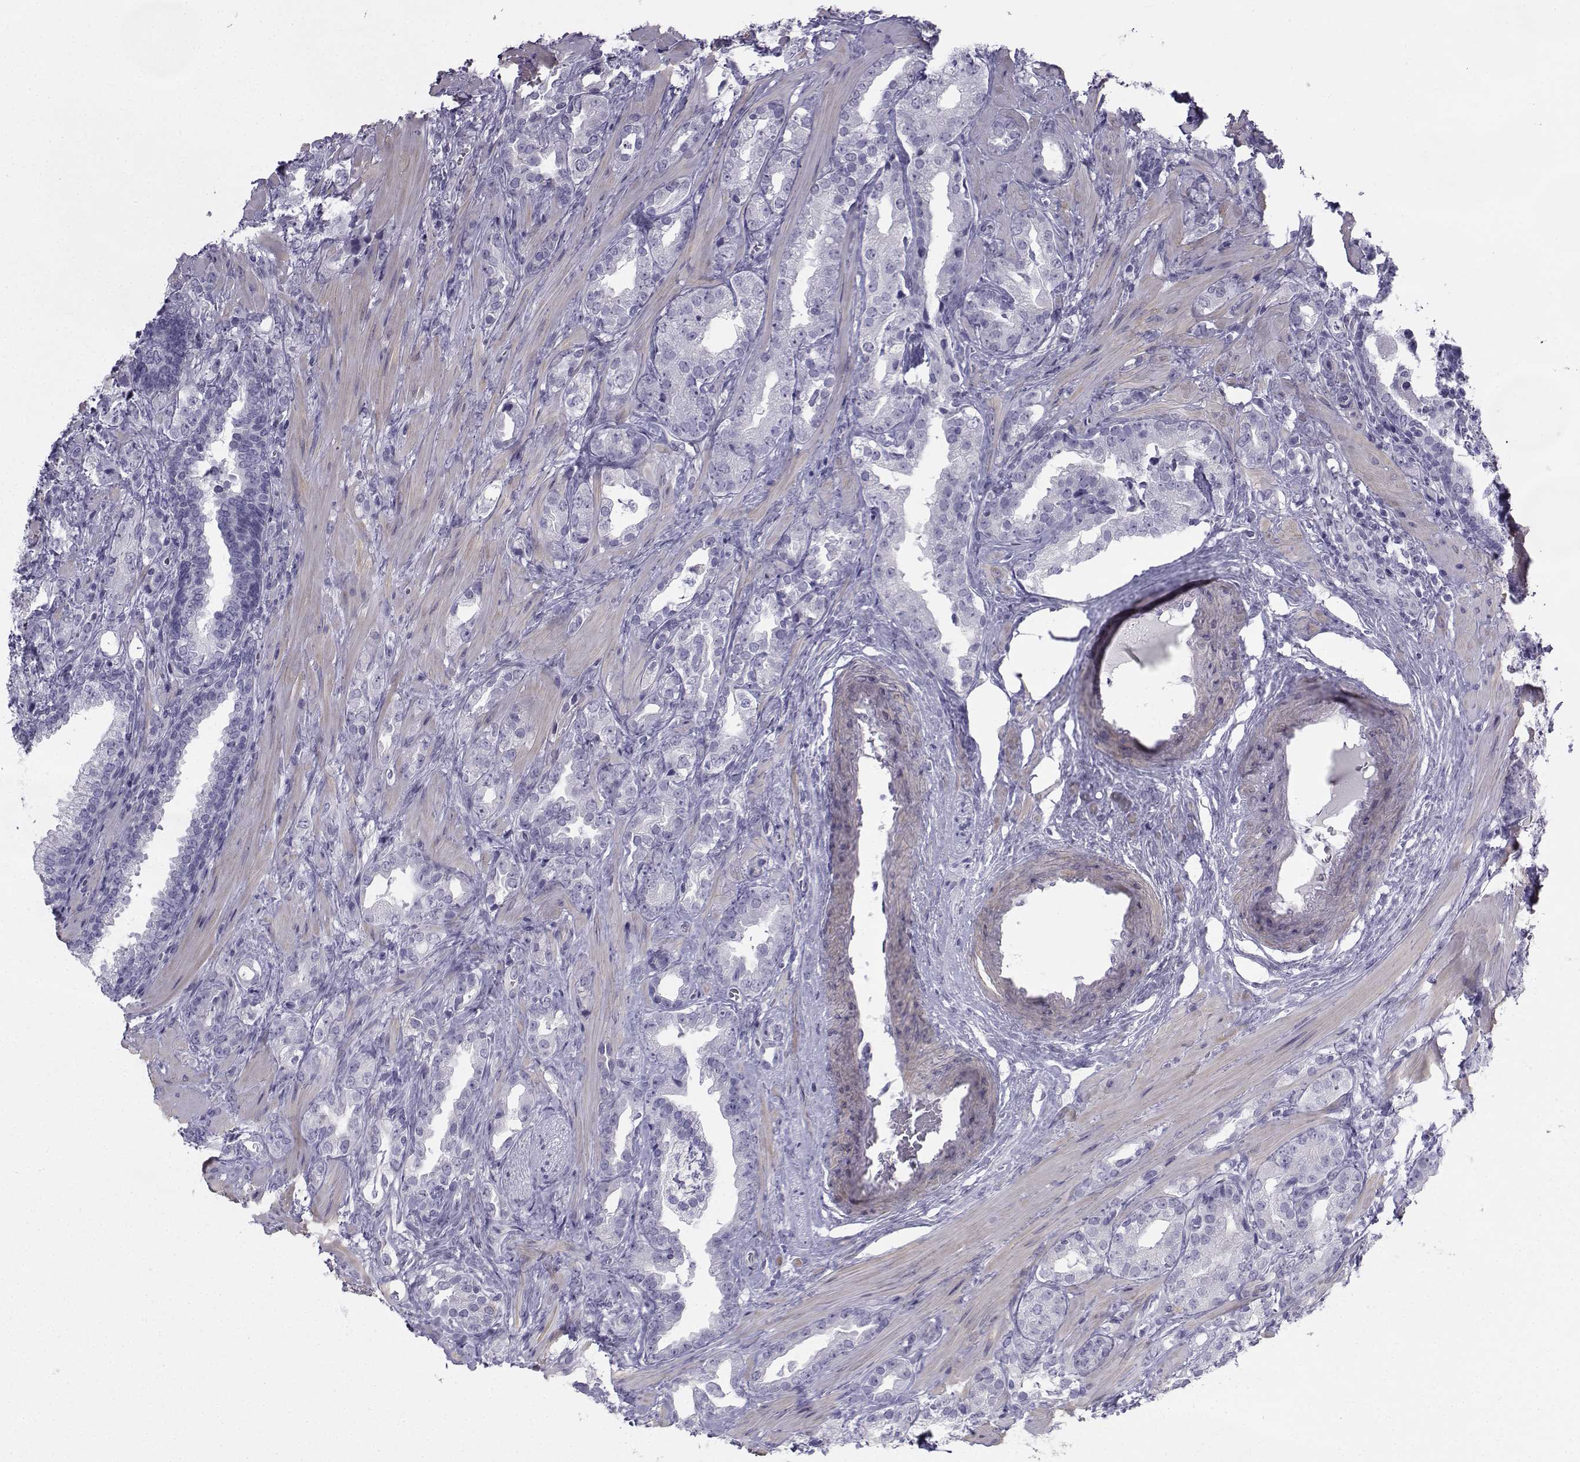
{"staining": {"intensity": "negative", "quantity": "none", "location": "none"}, "tissue": "prostate cancer", "cell_type": "Tumor cells", "image_type": "cancer", "snomed": [{"axis": "morphology", "description": "Adenocarcinoma, NOS"}, {"axis": "topography", "description": "Prostate"}], "caption": "Immunohistochemistry (IHC) of adenocarcinoma (prostate) displays no positivity in tumor cells. (DAB (3,3'-diaminobenzidine) IHC visualized using brightfield microscopy, high magnification).", "gene": "SPANXD", "patient": {"sex": "male", "age": 57}}